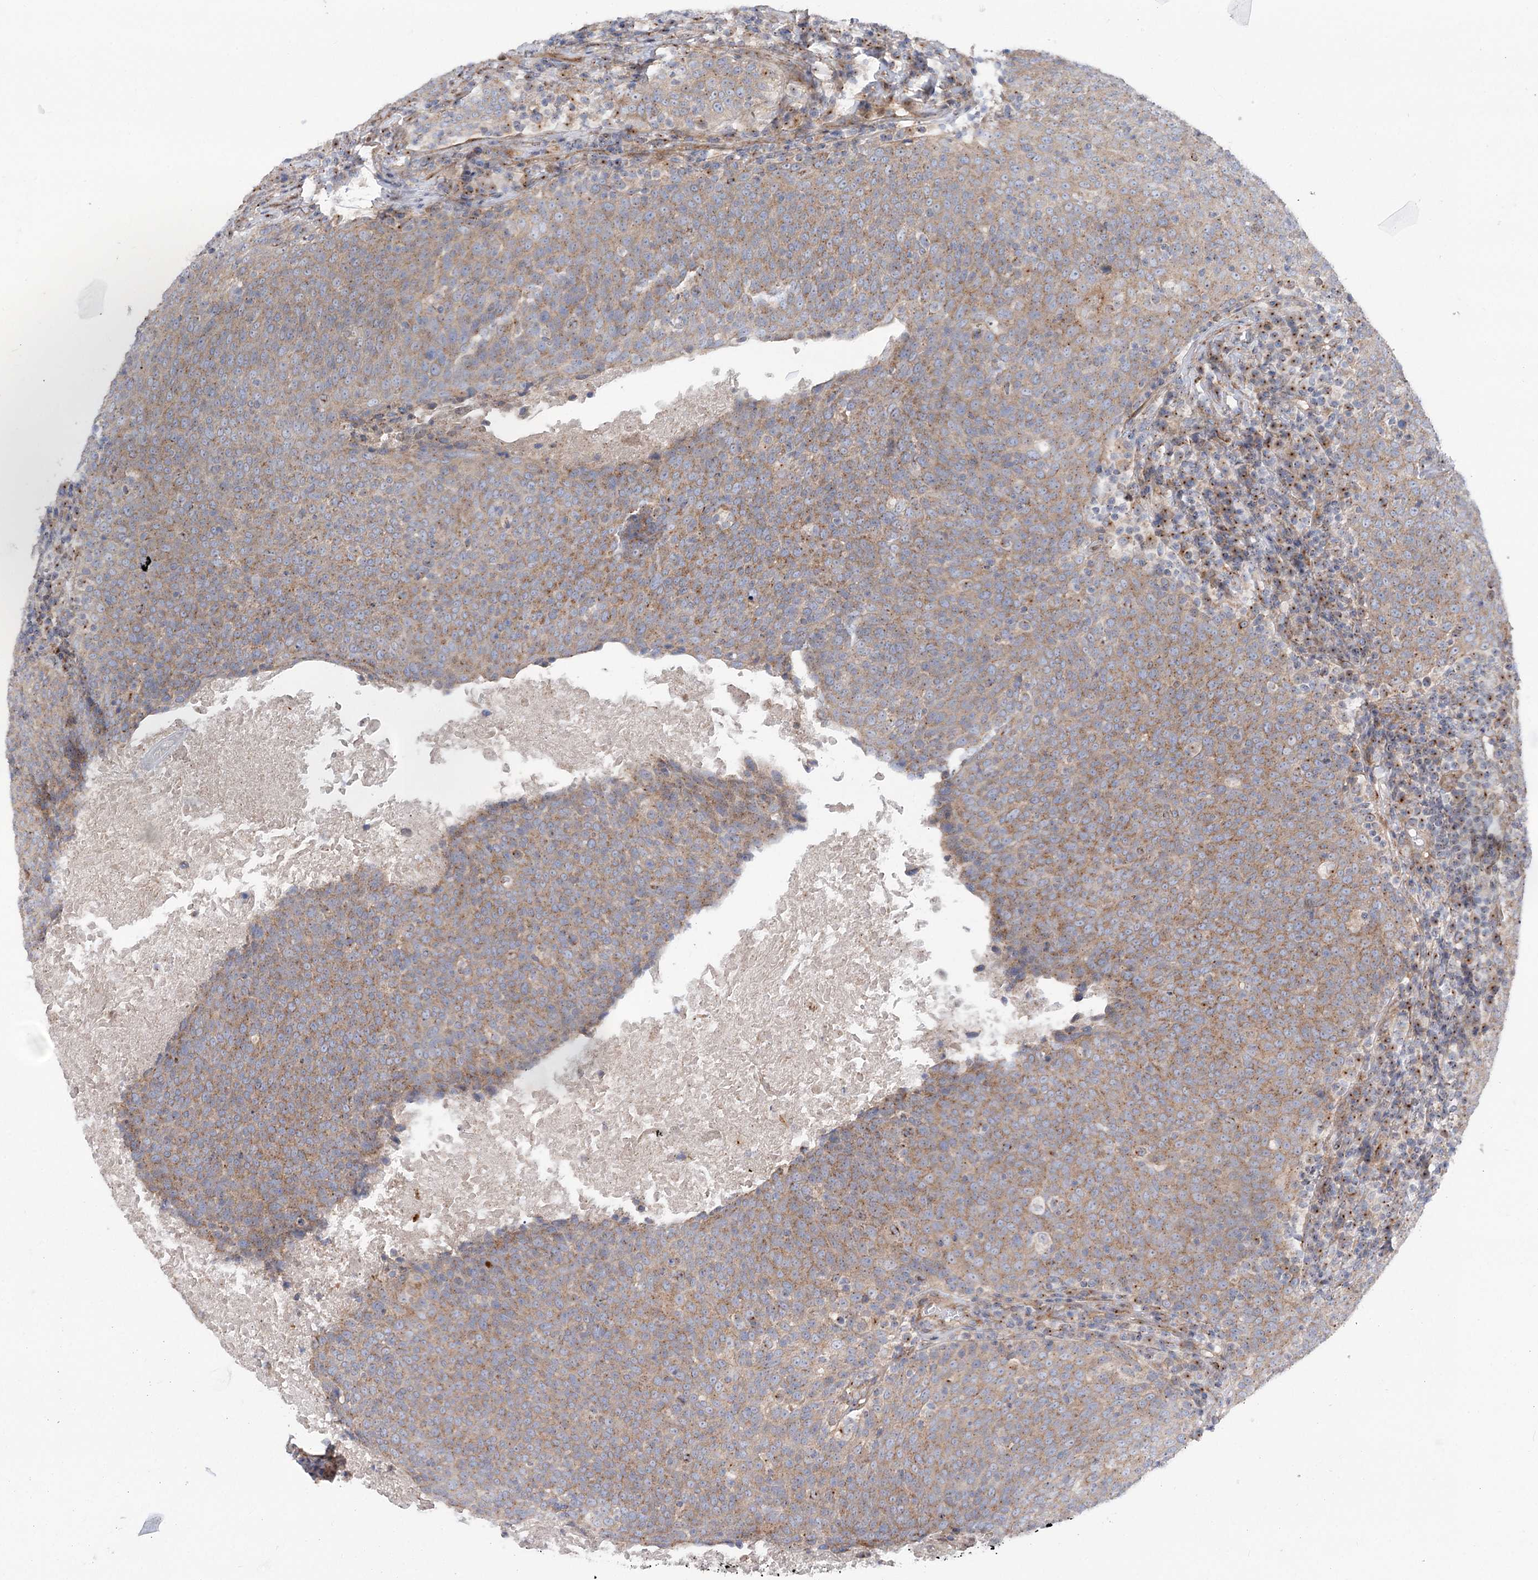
{"staining": {"intensity": "moderate", "quantity": ">75%", "location": "cytoplasmic/membranous"}, "tissue": "head and neck cancer", "cell_type": "Tumor cells", "image_type": "cancer", "snomed": [{"axis": "morphology", "description": "Squamous cell carcinoma, NOS"}, {"axis": "morphology", "description": "Squamous cell carcinoma, metastatic, NOS"}, {"axis": "topography", "description": "Lymph node"}, {"axis": "topography", "description": "Head-Neck"}], "caption": "Human head and neck metastatic squamous cell carcinoma stained for a protein (brown) reveals moderate cytoplasmic/membranous positive positivity in about >75% of tumor cells.", "gene": "SCN11A", "patient": {"sex": "male", "age": 62}}